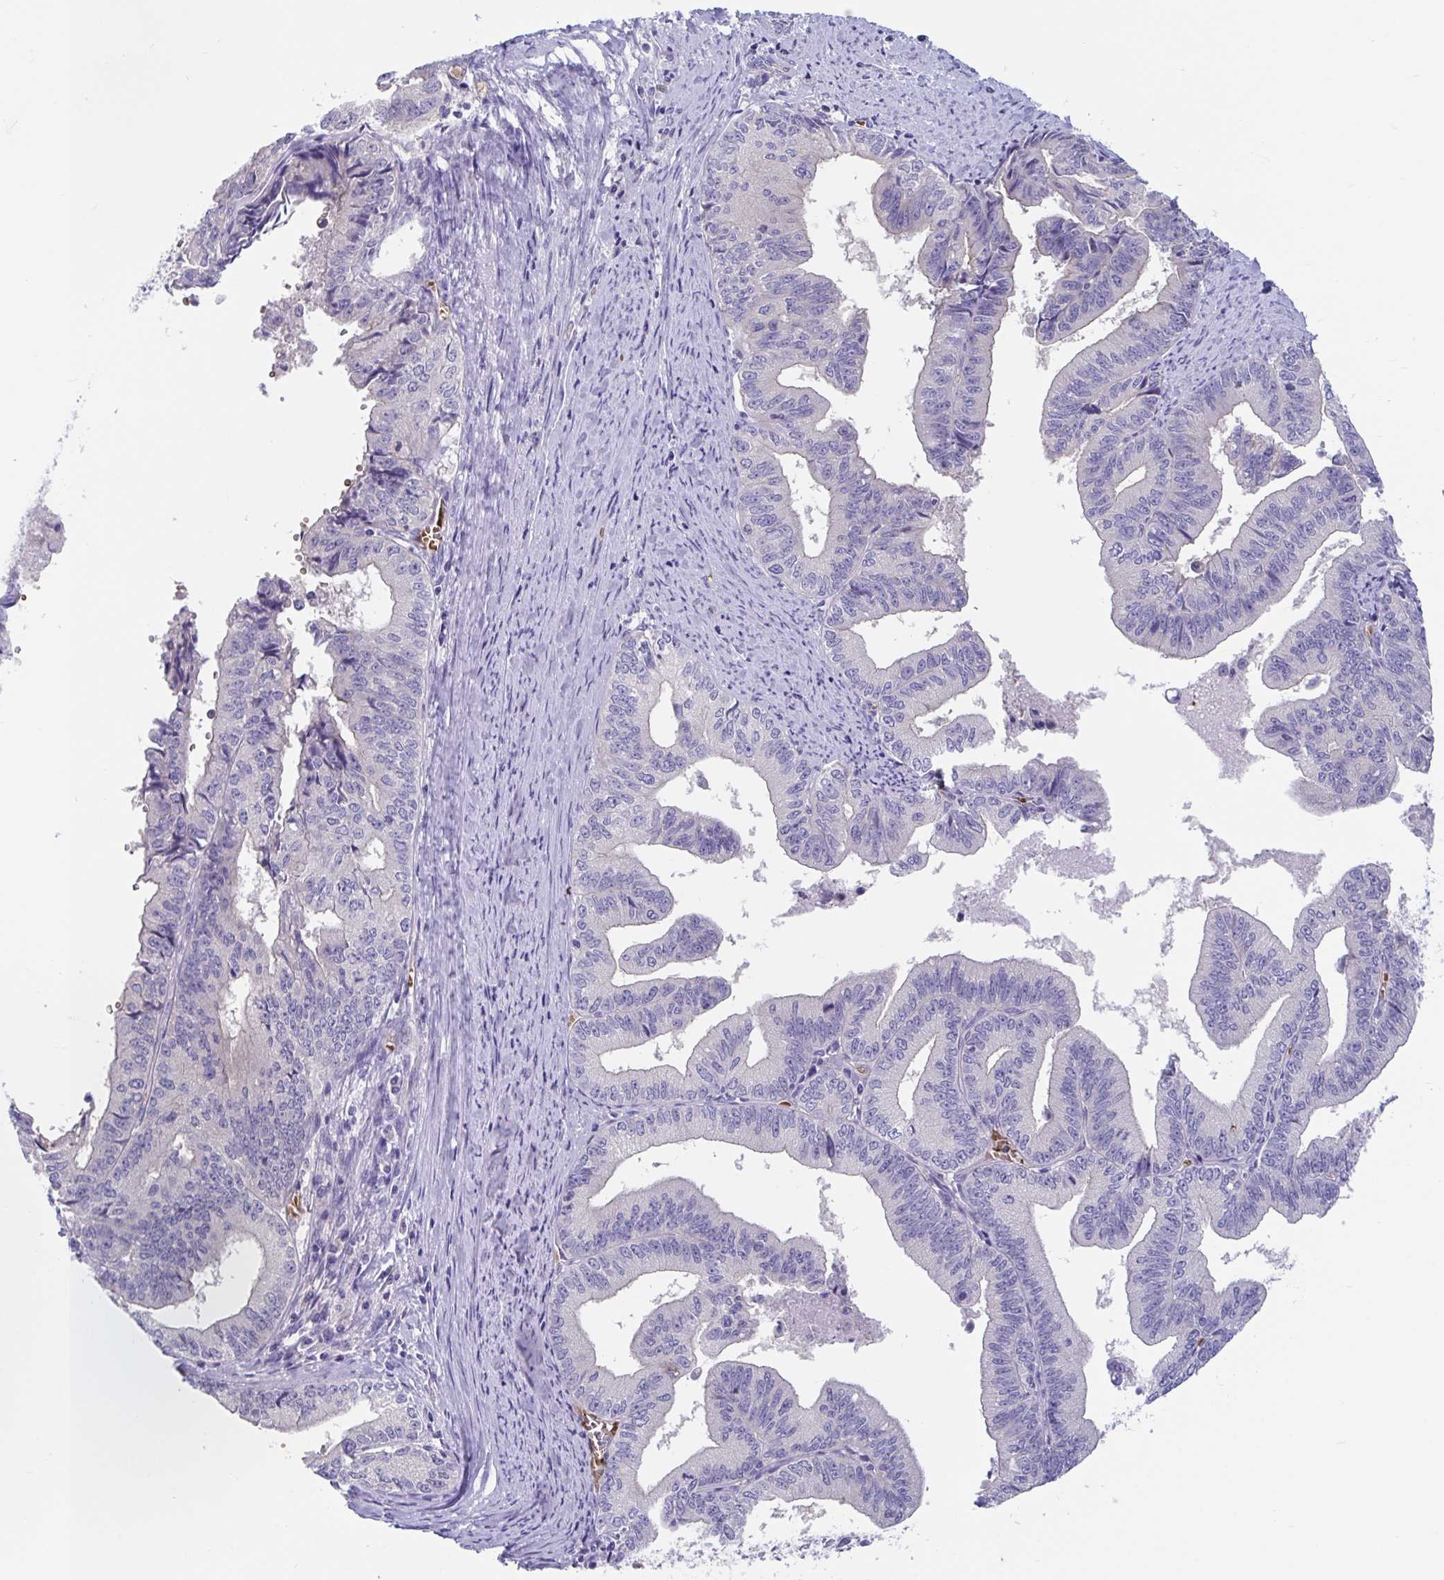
{"staining": {"intensity": "negative", "quantity": "none", "location": "none"}, "tissue": "endometrial cancer", "cell_type": "Tumor cells", "image_type": "cancer", "snomed": [{"axis": "morphology", "description": "Adenocarcinoma, NOS"}, {"axis": "topography", "description": "Endometrium"}], "caption": "This image is of adenocarcinoma (endometrial) stained with IHC to label a protein in brown with the nuclei are counter-stained blue. There is no expression in tumor cells.", "gene": "TTC30B", "patient": {"sex": "female", "age": 65}}